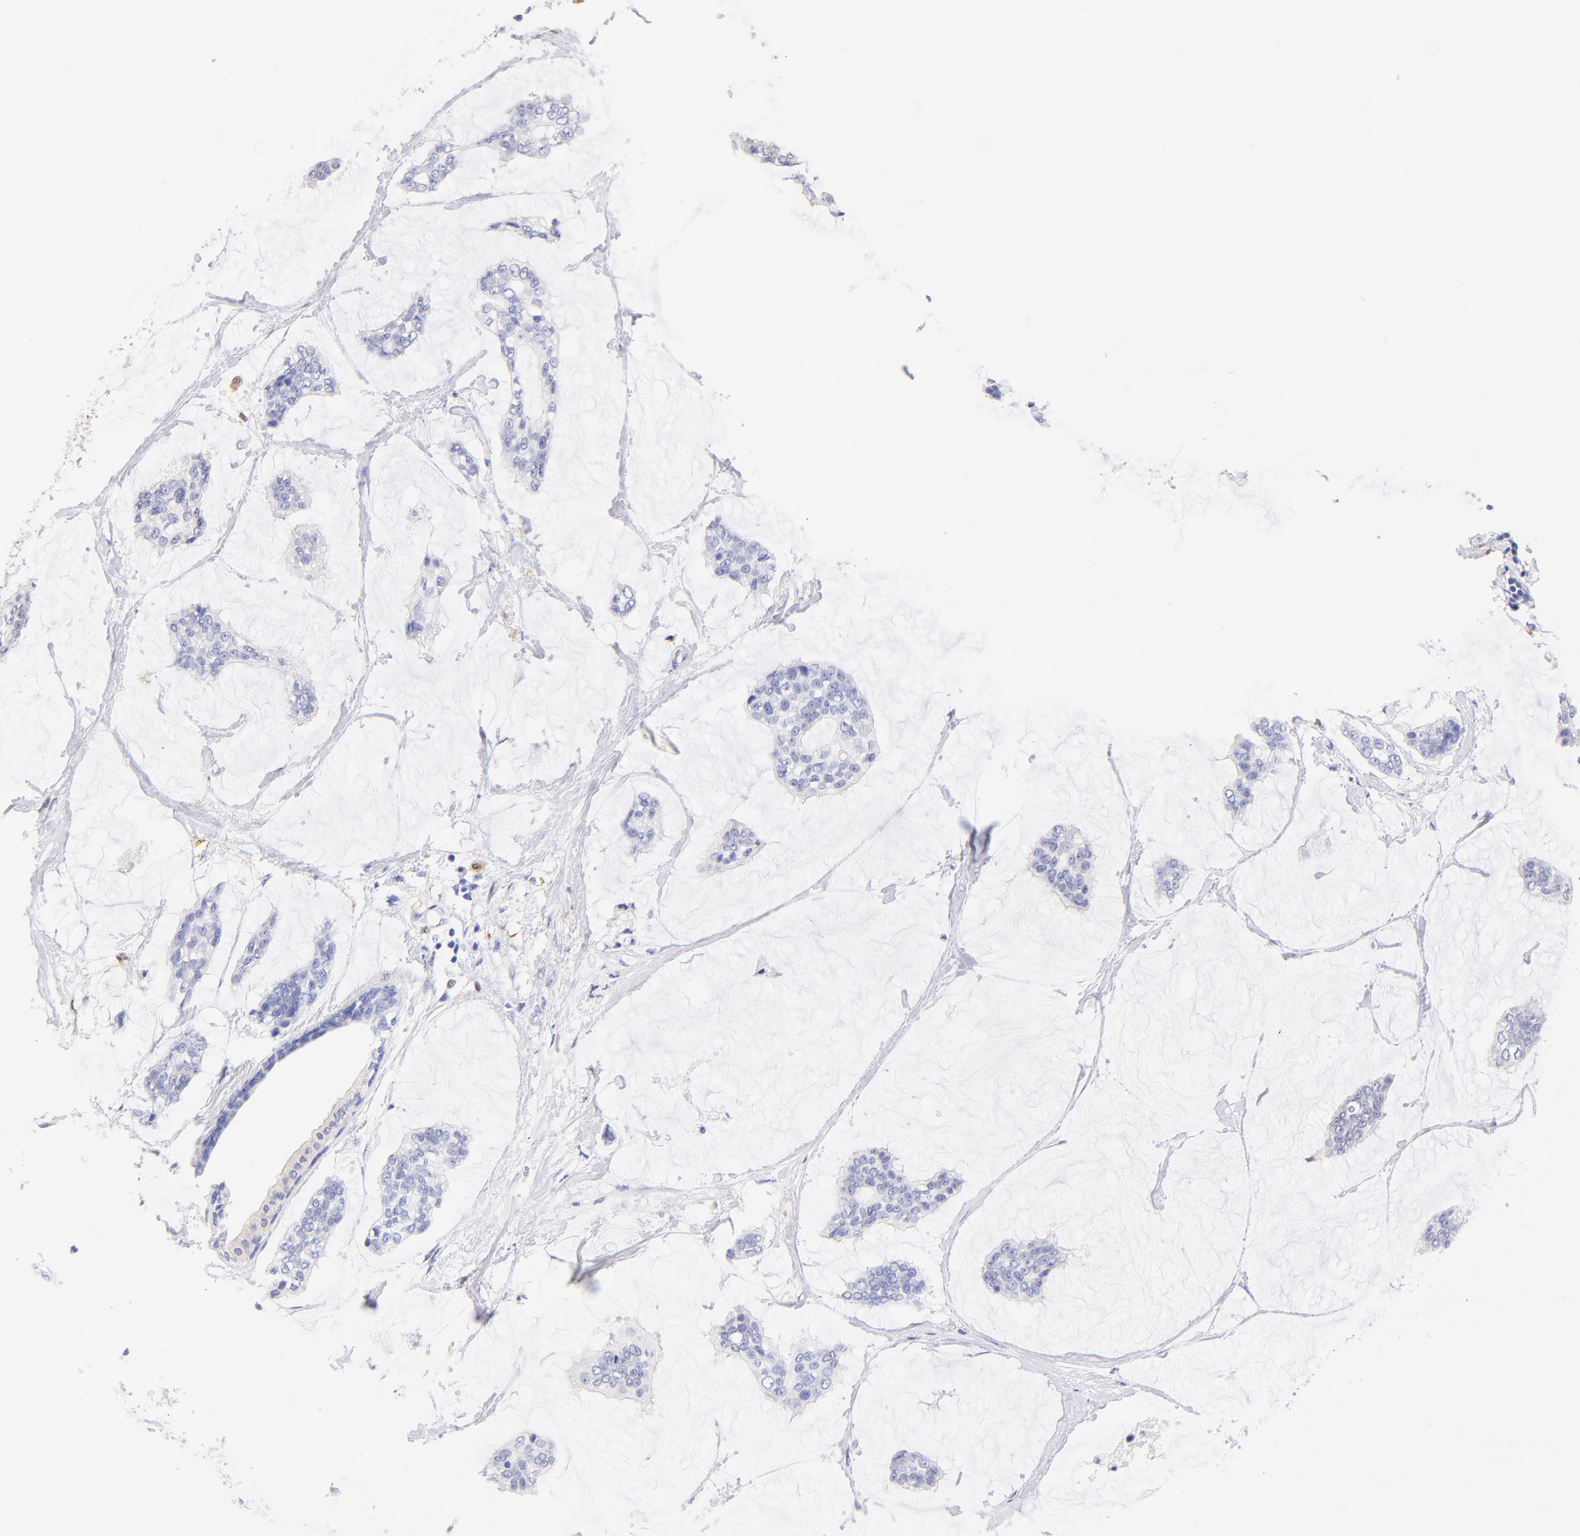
{"staining": {"intensity": "negative", "quantity": "none", "location": "none"}, "tissue": "breast cancer", "cell_type": "Tumor cells", "image_type": "cancer", "snomed": [{"axis": "morphology", "description": "Duct carcinoma"}, {"axis": "topography", "description": "Breast"}], "caption": "Immunohistochemistry photomicrograph of neoplastic tissue: breast intraductal carcinoma stained with DAB shows no significant protein positivity in tumor cells.", "gene": "ALDH1A1", "patient": {"sex": "female", "age": 93}}